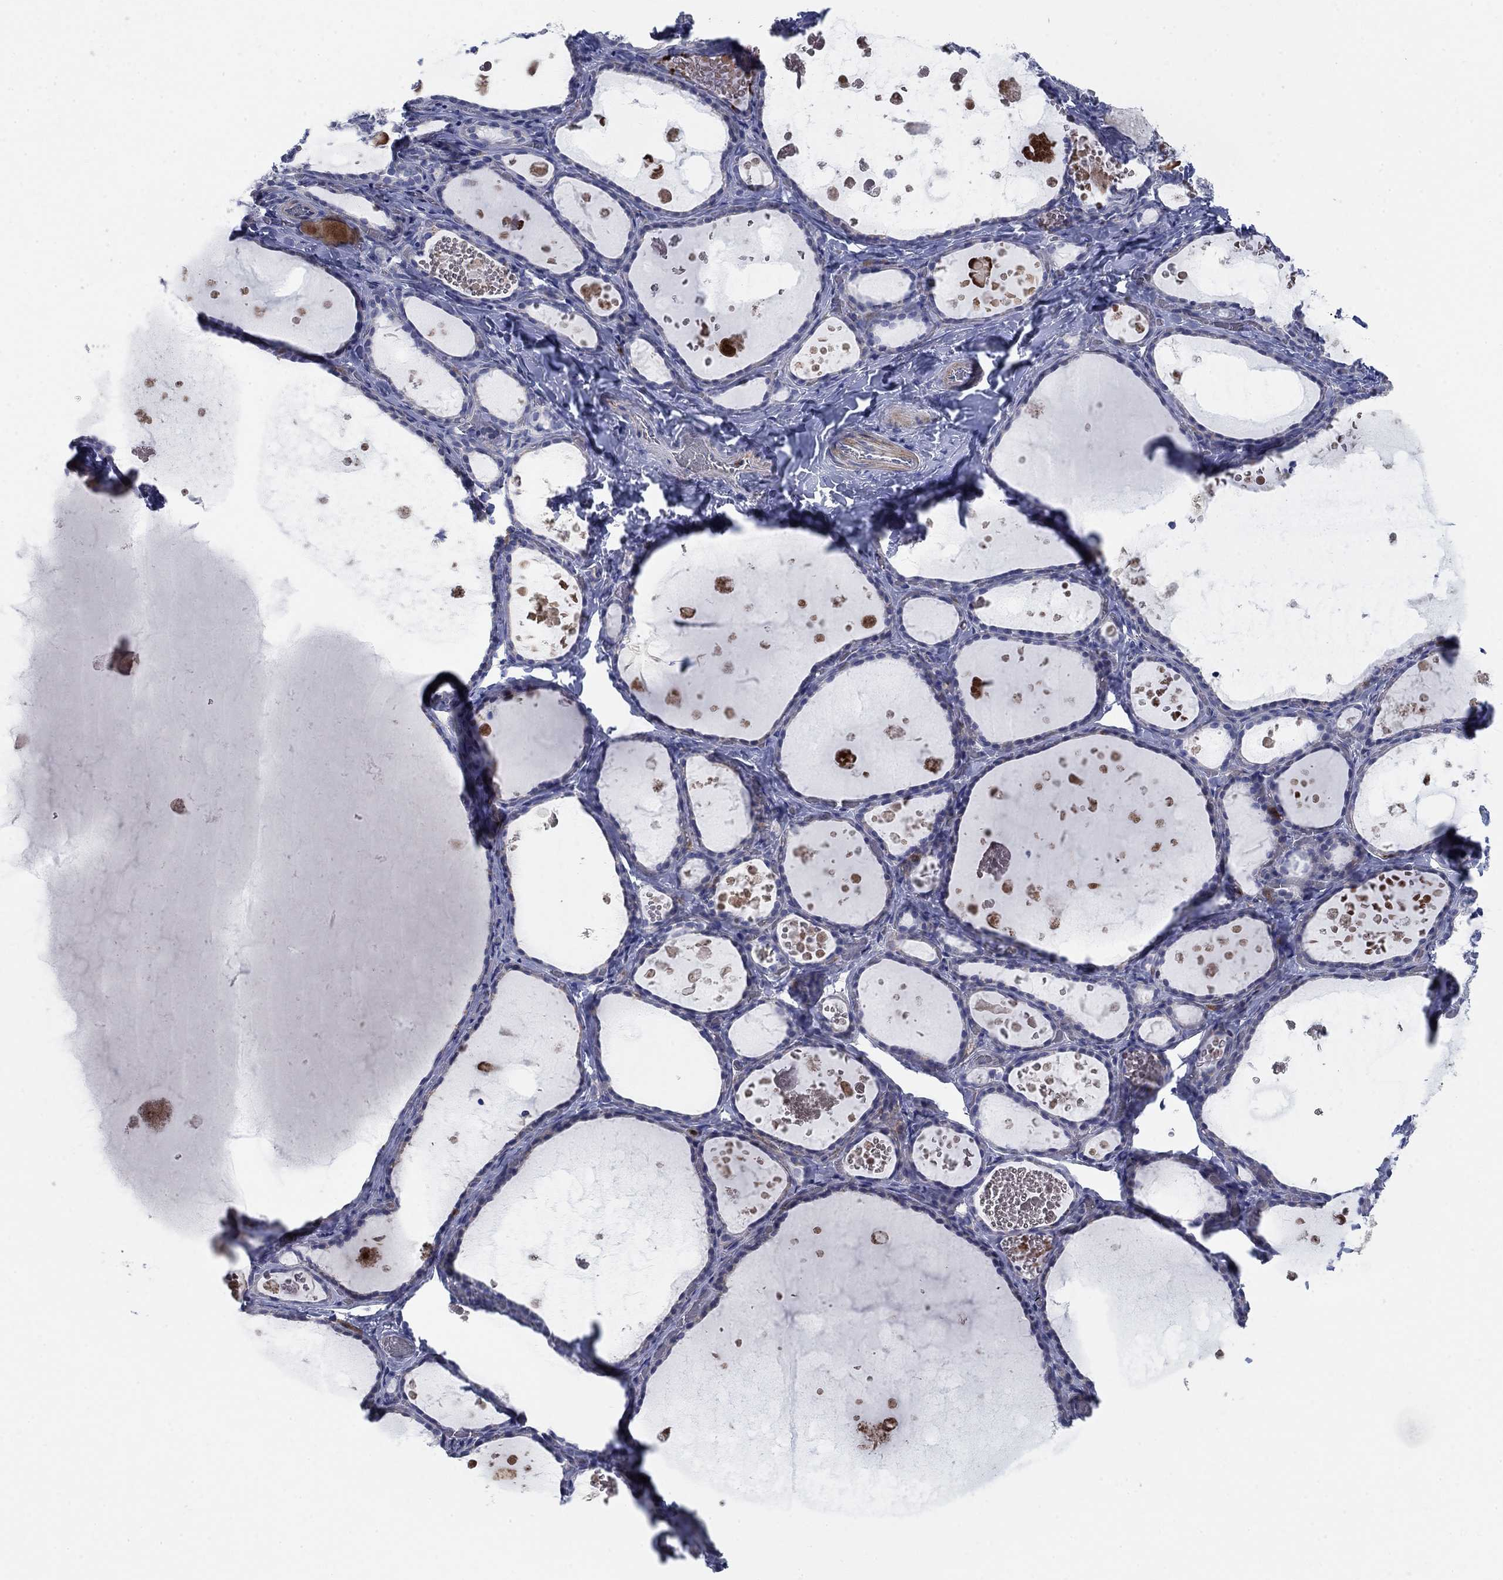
{"staining": {"intensity": "negative", "quantity": "none", "location": "none"}, "tissue": "thyroid gland", "cell_type": "Glandular cells", "image_type": "normal", "snomed": [{"axis": "morphology", "description": "Normal tissue, NOS"}, {"axis": "topography", "description": "Thyroid gland"}], "caption": "This photomicrograph is of benign thyroid gland stained with immunohistochemistry to label a protein in brown with the nuclei are counter-stained blue. There is no positivity in glandular cells.", "gene": "TMEM249", "patient": {"sex": "female", "age": 56}}